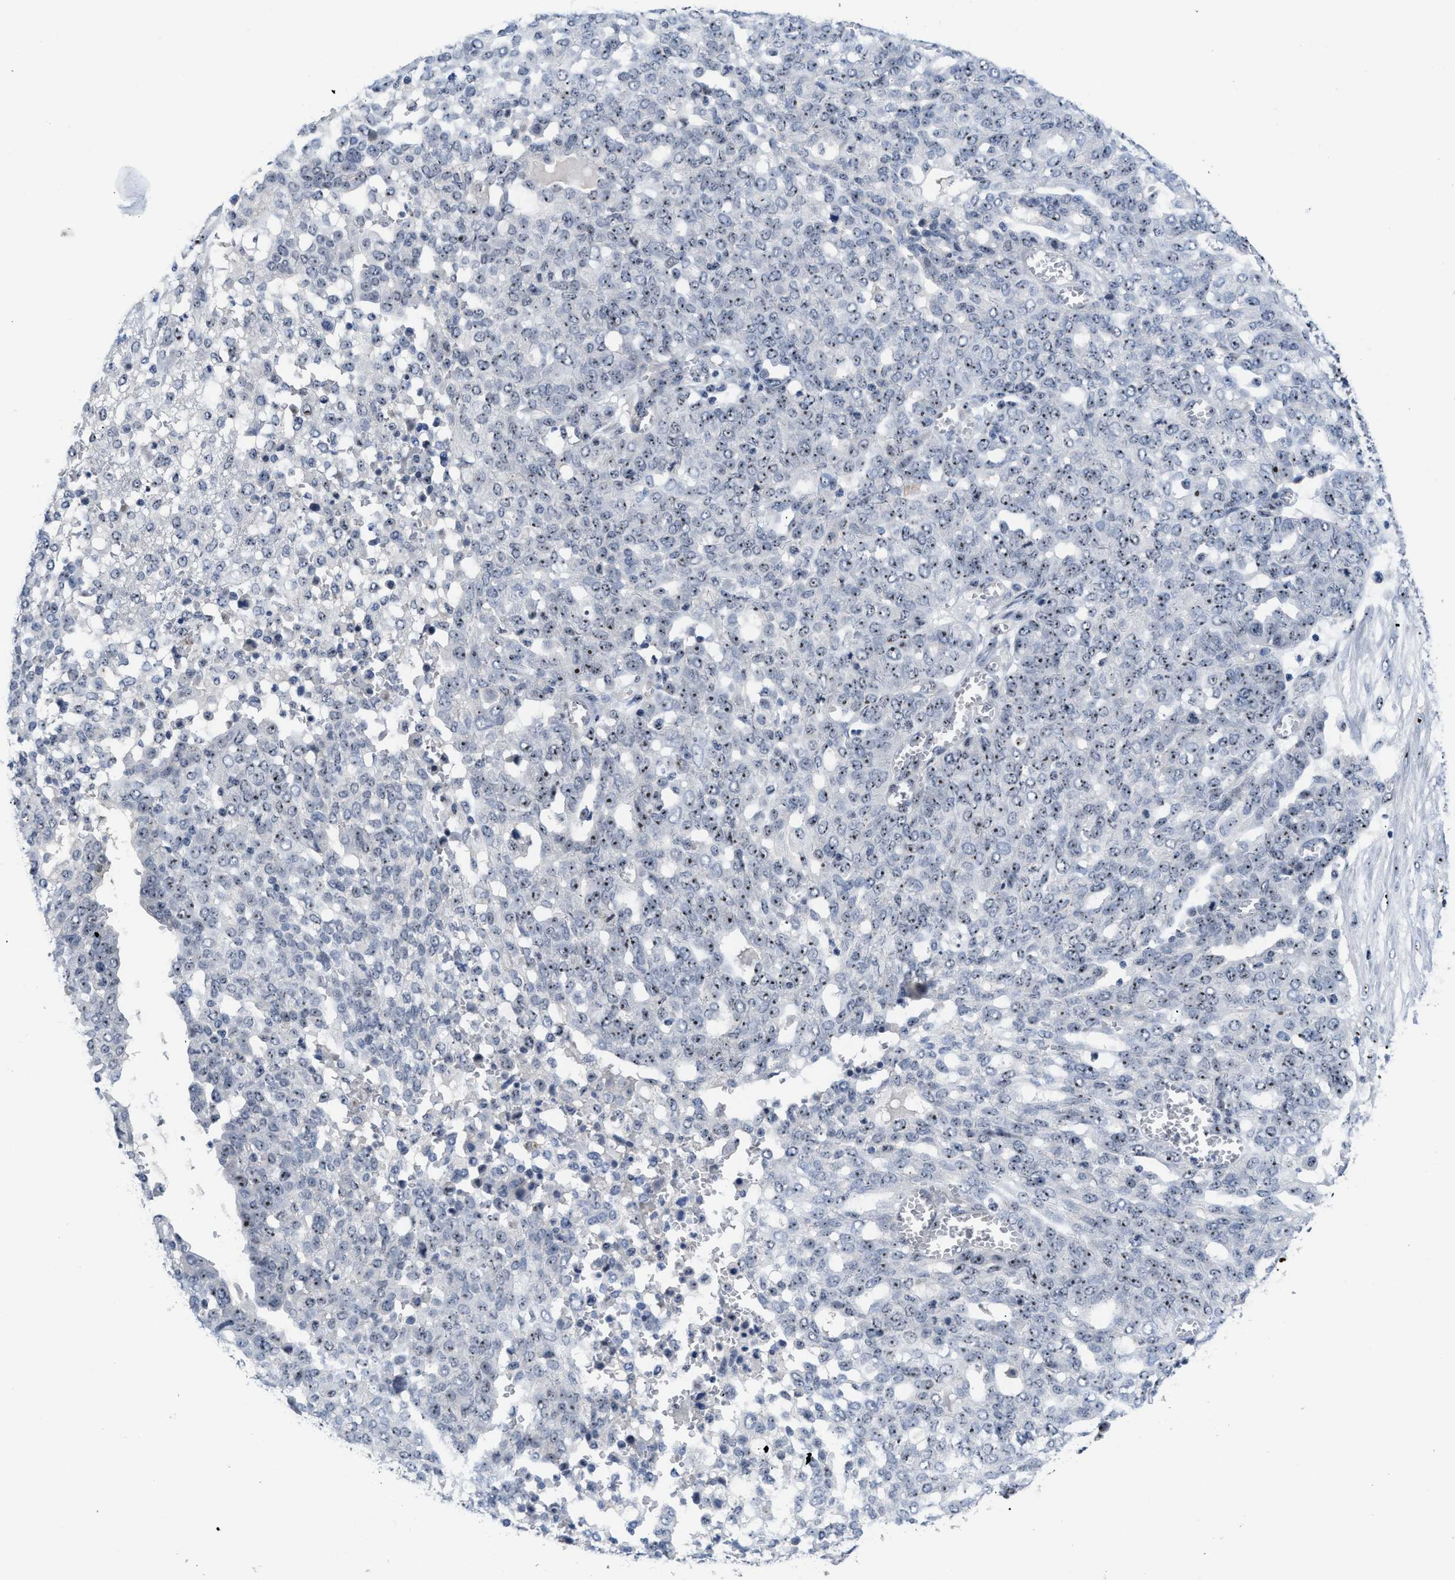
{"staining": {"intensity": "moderate", "quantity": ">75%", "location": "nuclear"}, "tissue": "ovarian cancer", "cell_type": "Tumor cells", "image_type": "cancer", "snomed": [{"axis": "morphology", "description": "Cystadenocarcinoma, serous, NOS"}, {"axis": "topography", "description": "Soft tissue"}, {"axis": "topography", "description": "Ovary"}], "caption": "This is a photomicrograph of immunohistochemistry staining of ovarian serous cystadenocarcinoma, which shows moderate staining in the nuclear of tumor cells.", "gene": "NOP58", "patient": {"sex": "female", "age": 57}}